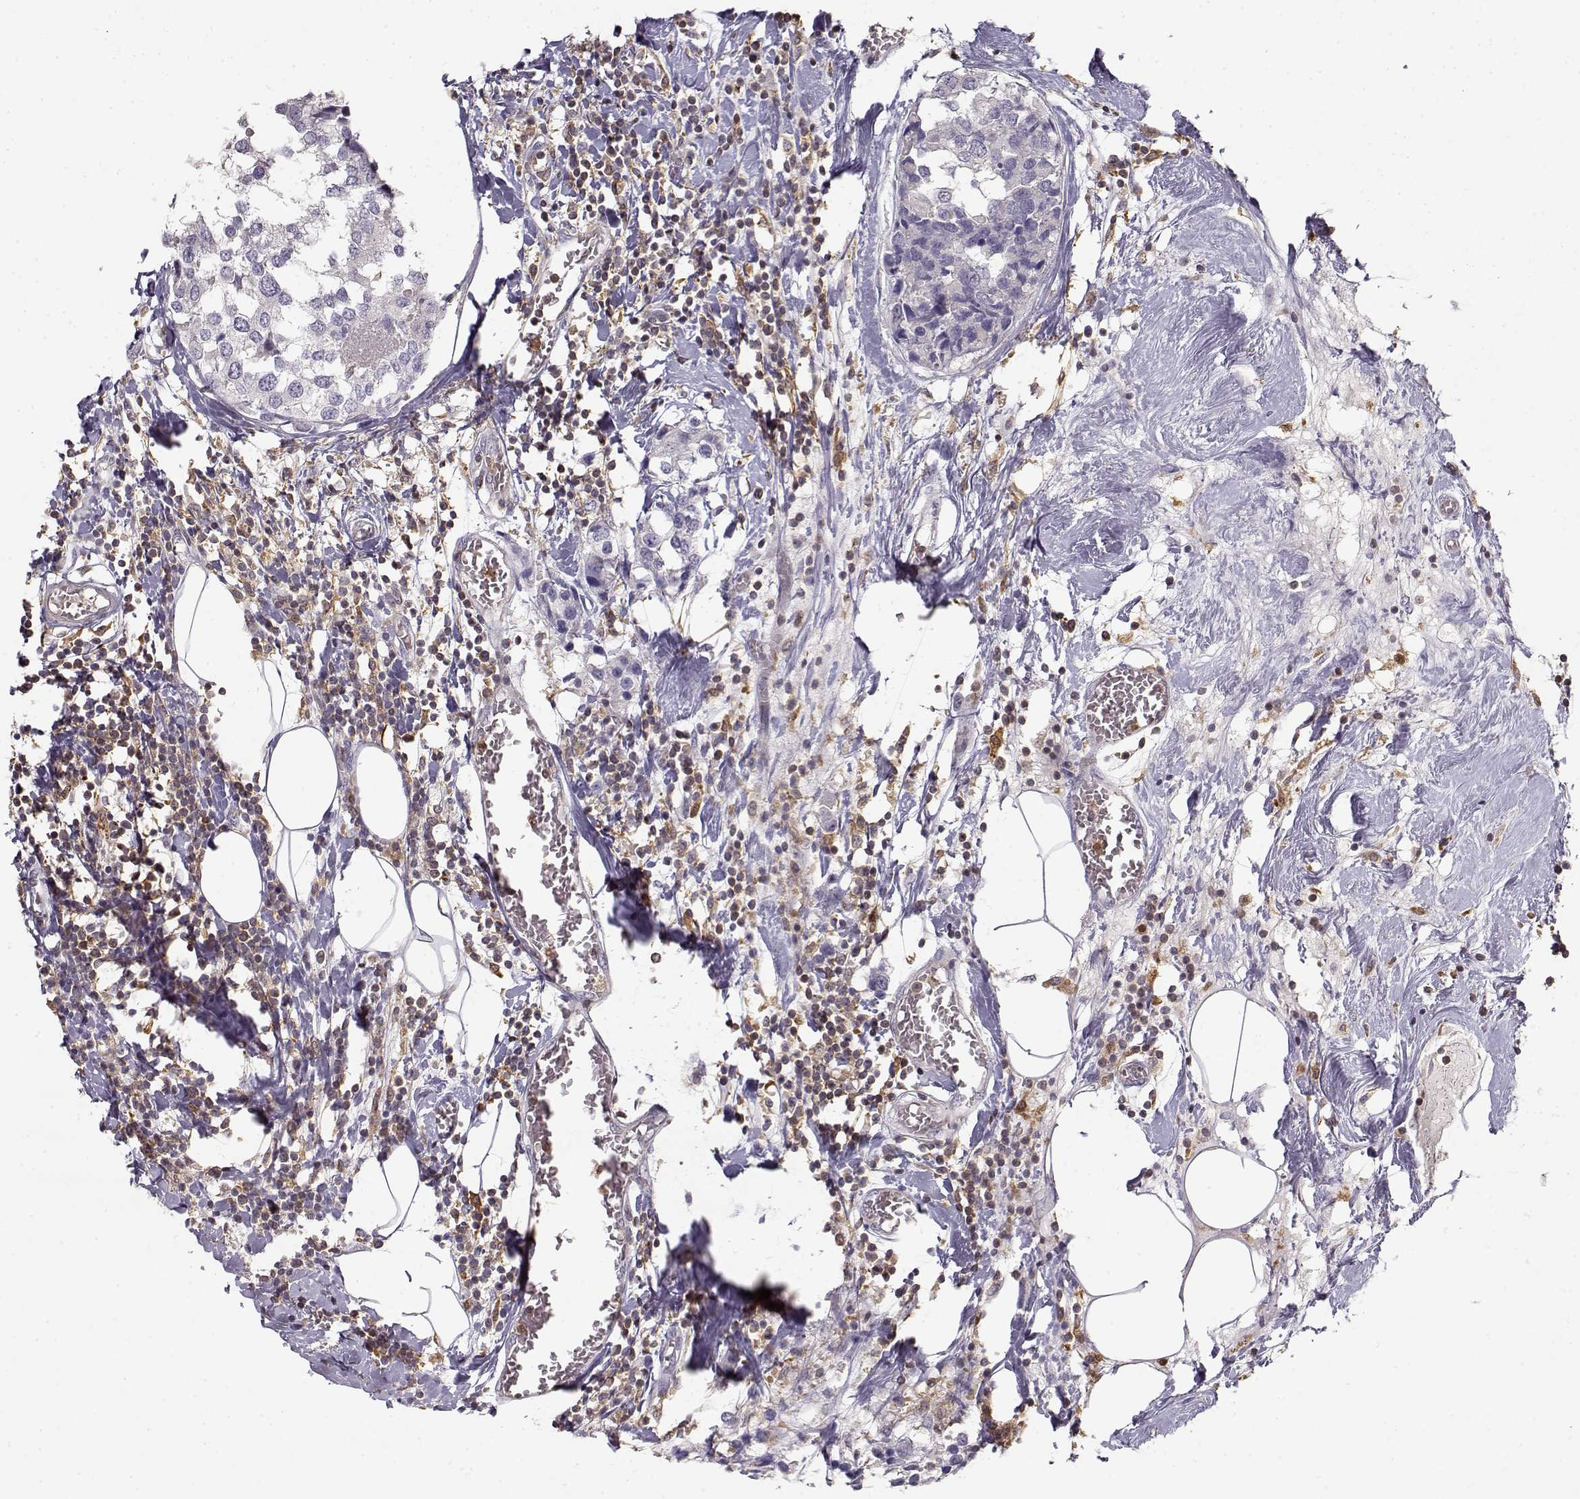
{"staining": {"intensity": "negative", "quantity": "none", "location": "none"}, "tissue": "breast cancer", "cell_type": "Tumor cells", "image_type": "cancer", "snomed": [{"axis": "morphology", "description": "Lobular carcinoma"}, {"axis": "topography", "description": "Breast"}], "caption": "High power microscopy micrograph of an immunohistochemistry photomicrograph of breast lobular carcinoma, revealing no significant staining in tumor cells.", "gene": "VAV1", "patient": {"sex": "female", "age": 59}}